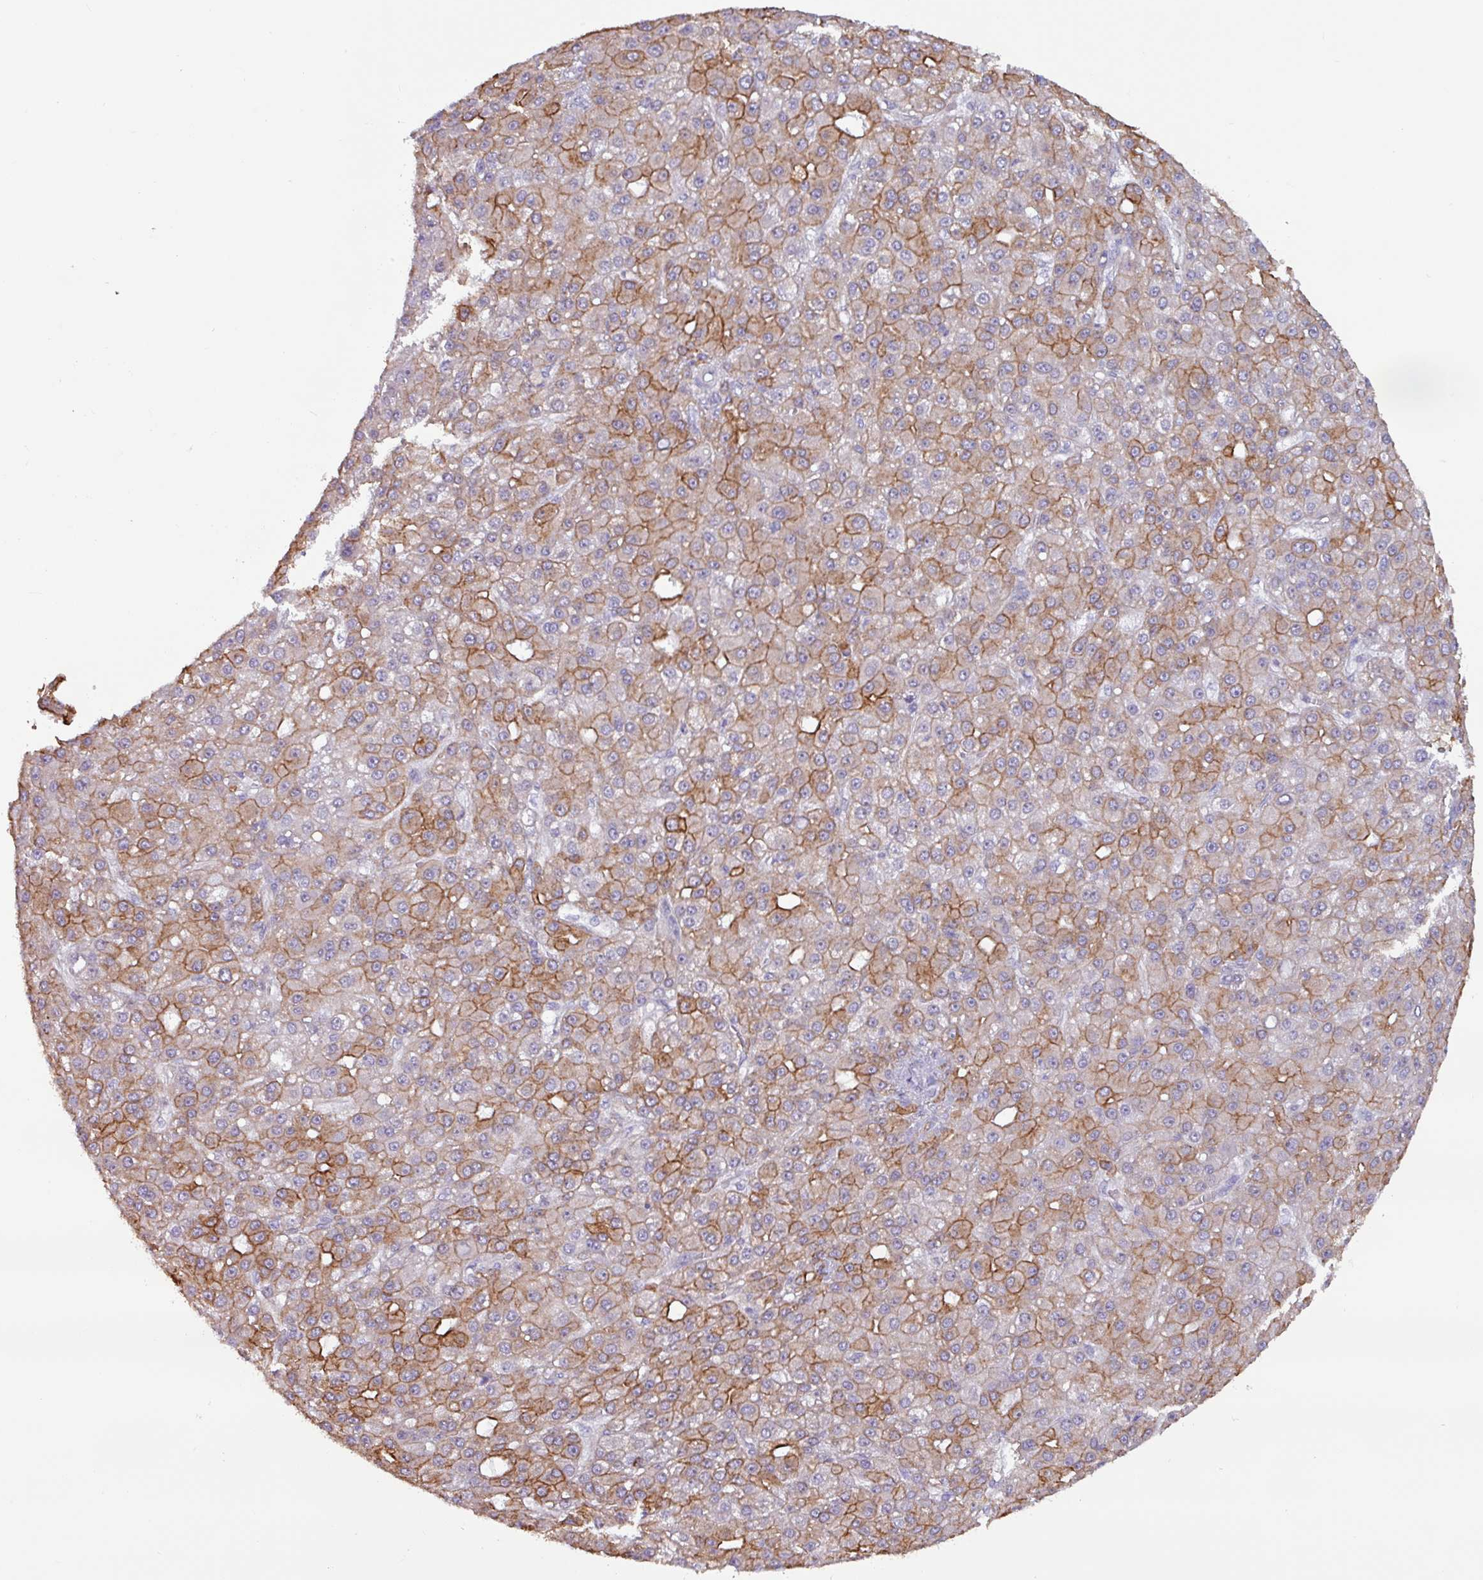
{"staining": {"intensity": "moderate", "quantity": "25%-75%", "location": "cytoplasmic/membranous"}, "tissue": "liver cancer", "cell_type": "Tumor cells", "image_type": "cancer", "snomed": [{"axis": "morphology", "description": "Carcinoma, Hepatocellular, NOS"}, {"axis": "topography", "description": "Liver"}], "caption": "Liver hepatocellular carcinoma stained for a protein (brown) displays moderate cytoplasmic/membranous positive staining in approximately 25%-75% of tumor cells.", "gene": "CAMK1", "patient": {"sex": "male", "age": 67}}